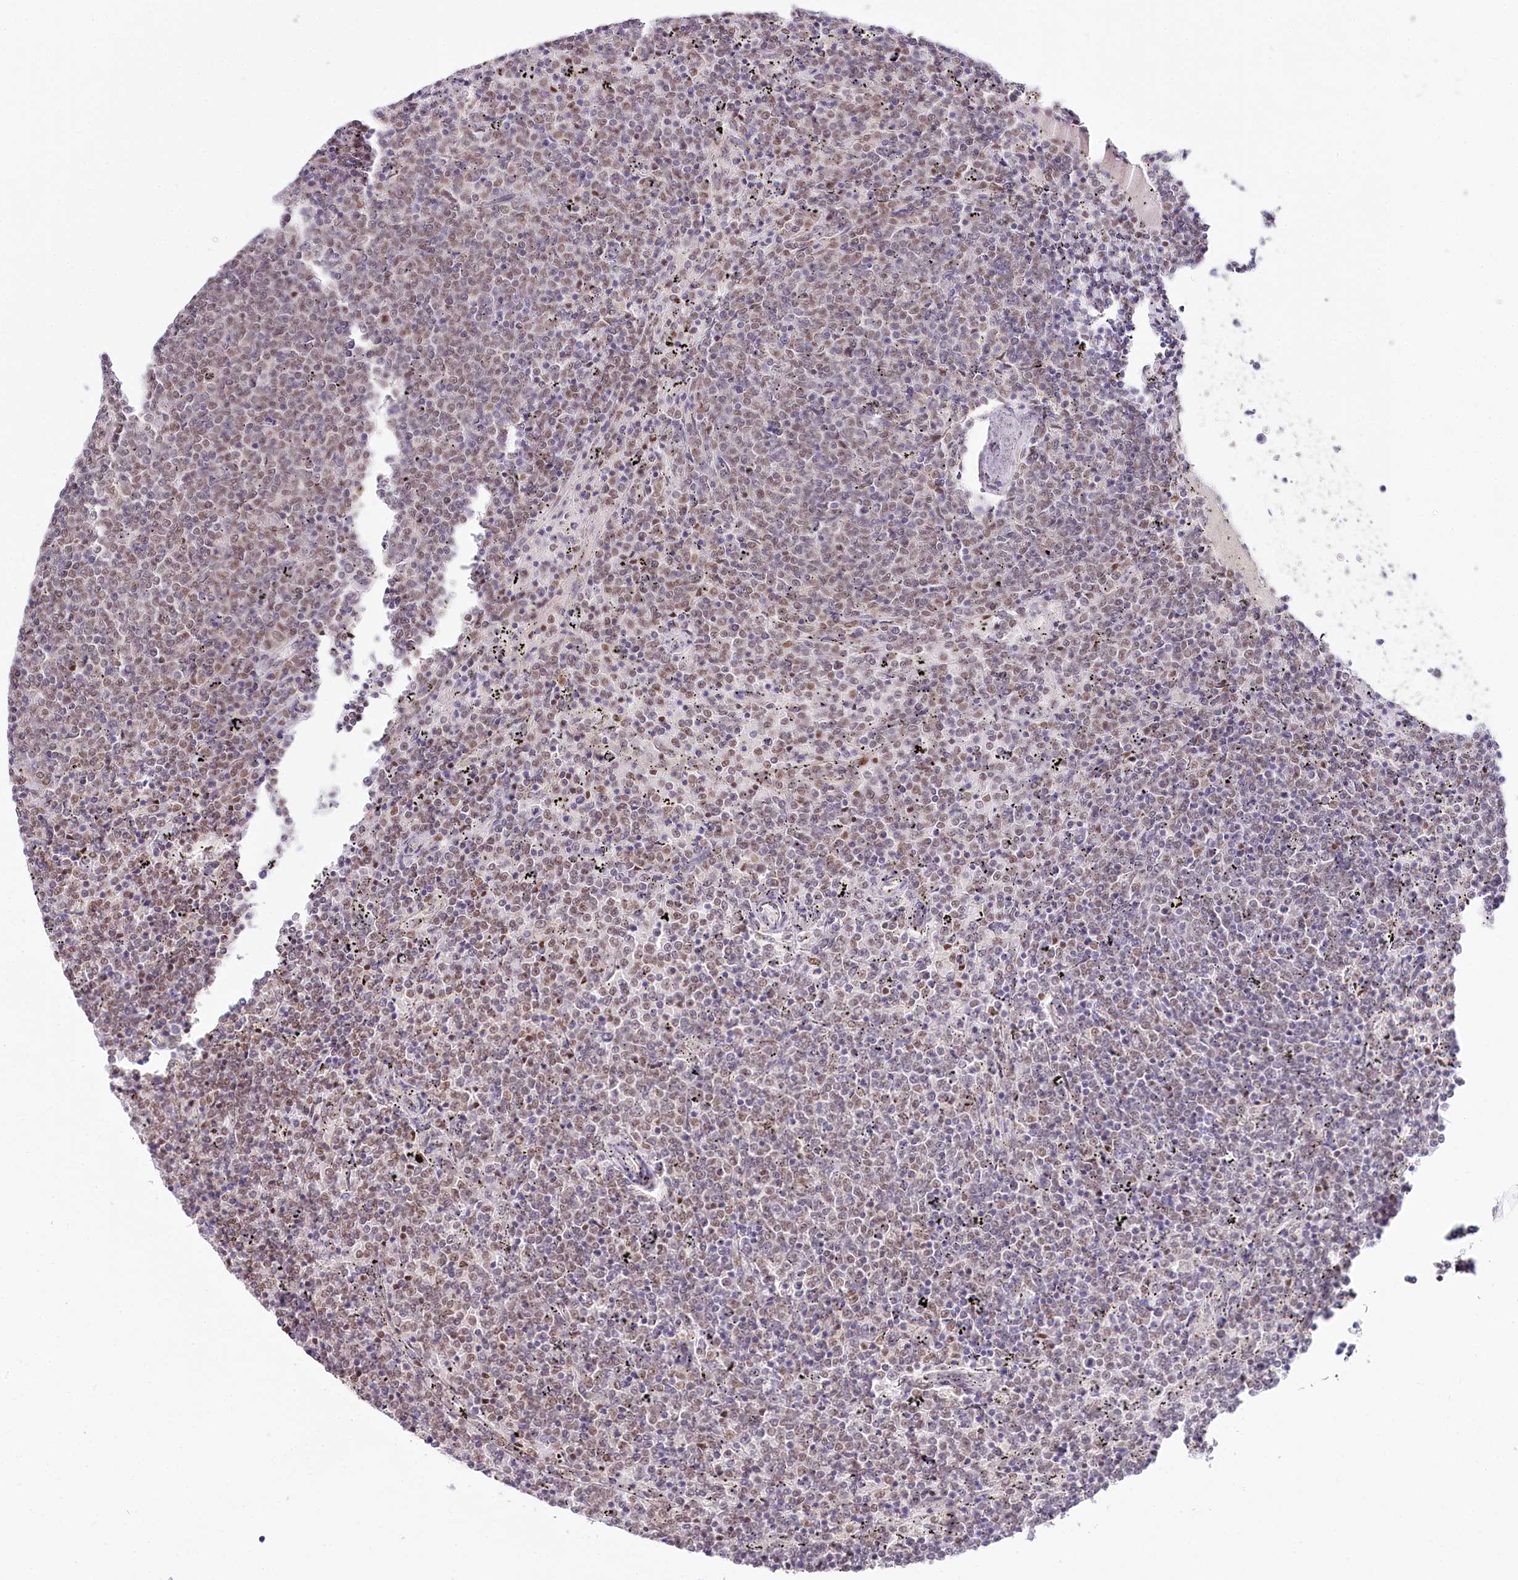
{"staining": {"intensity": "weak", "quantity": "25%-75%", "location": "nuclear"}, "tissue": "lymphoma", "cell_type": "Tumor cells", "image_type": "cancer", "snomed": [{"axis": "morphology", "description": "Malignant lymphoma, non-Hodgkin's type, Low grade"}, {"axis": "topography", "description": "Spleen"}], "caption": "Immunohistochemical staining of human malignant lymphoma, non-Hodgkin's type (low-grade) displays weak nuclear protein positivity in about 25%-75% of tumor cells.", "gene": "AMTN", "patient": {"sex": "female", "age": 50}}